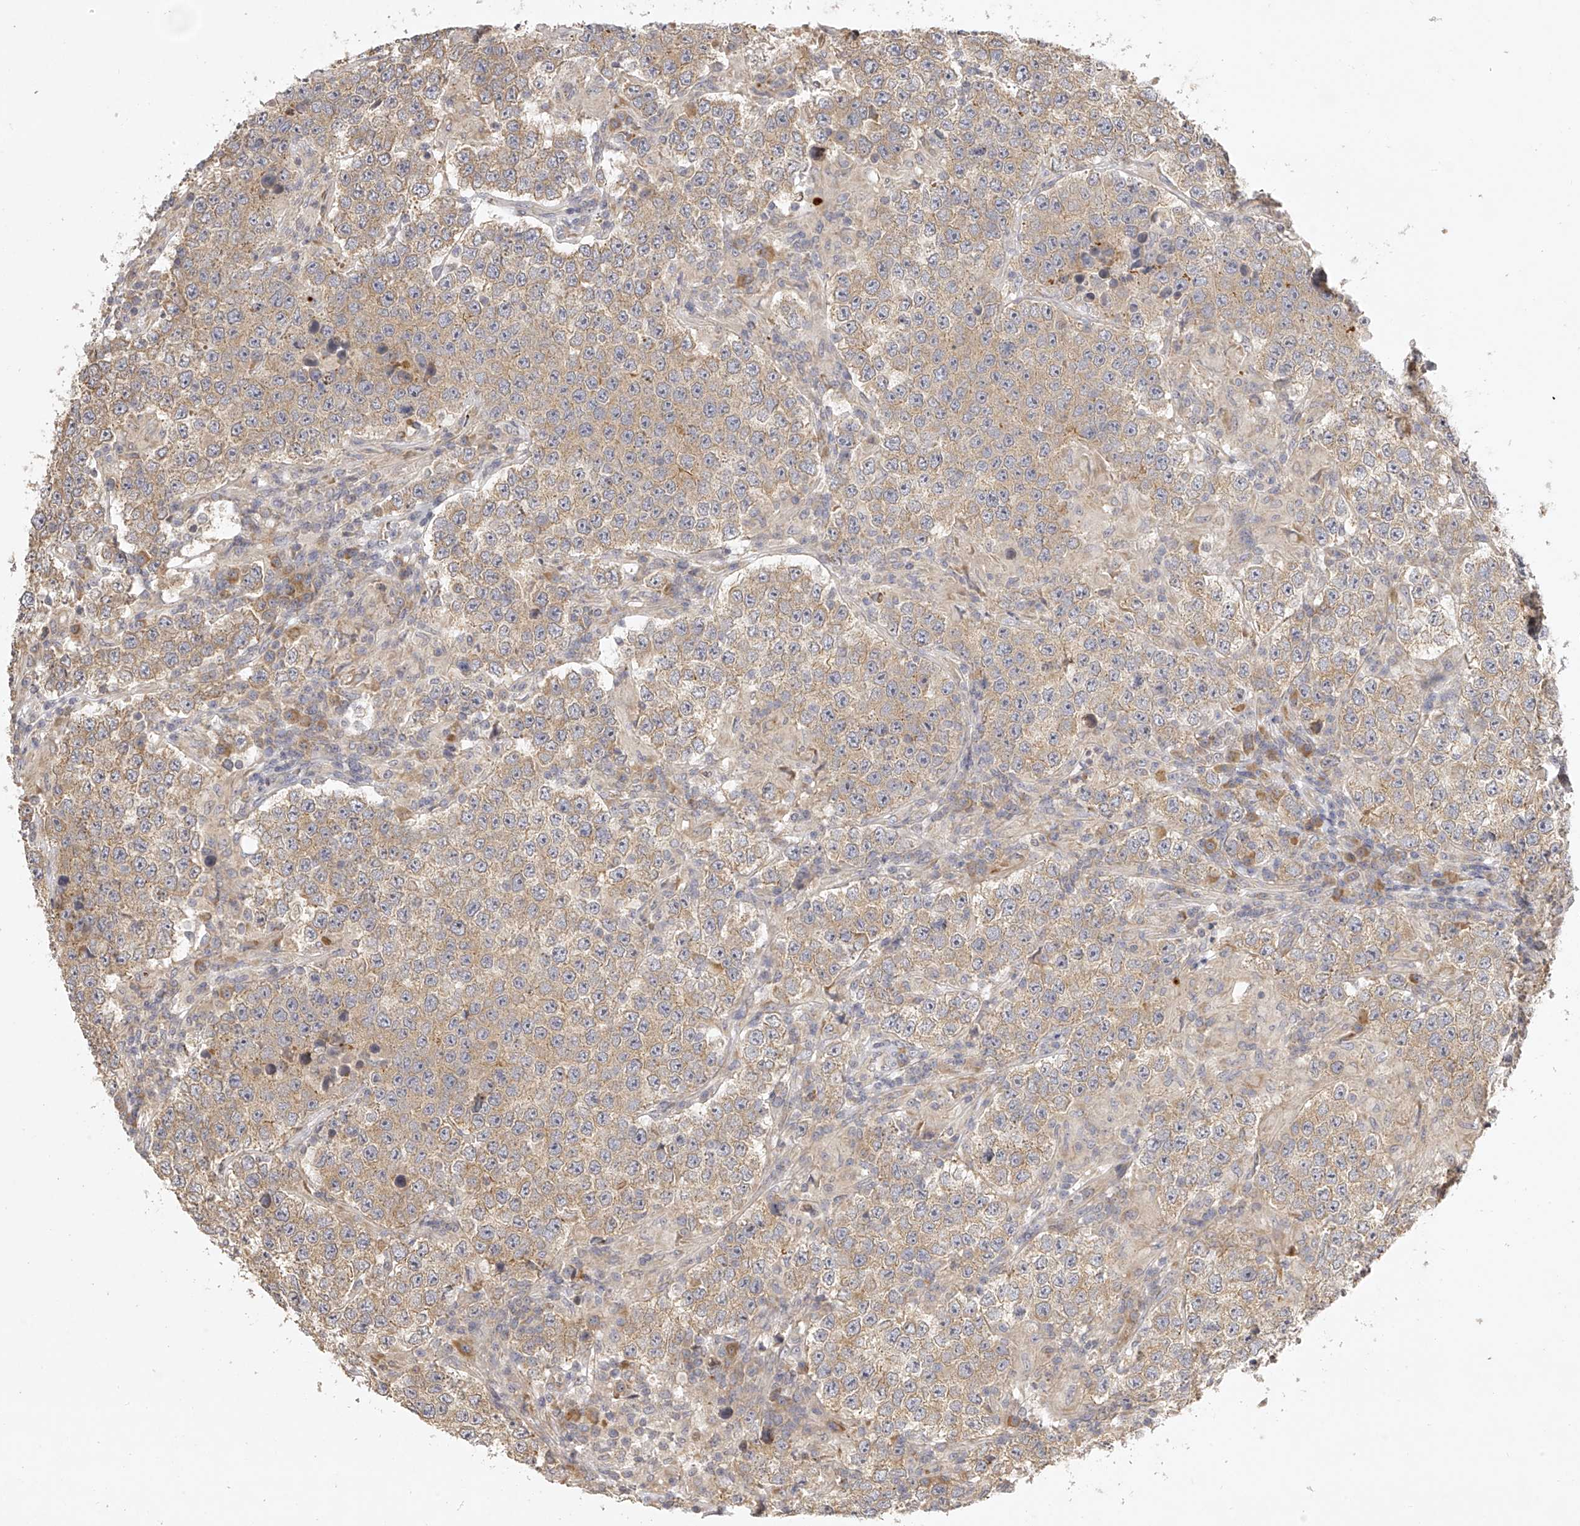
{"staining": {"intensity": "moderate", "quantity": "25%-75%", "location": "cytoplasmic/membranous"}, "tissue": "testis cancer", "cell_type": "Tumor cells", "image_type": "cancer", "snomed": [{"axis": "morphology", "description": "Normal tissue, NOS"}, {"axis": "morphology", "description": "Urothelial carcinoma, High grade"}, {"axis": "morphology", "description": "Seminoma, NOS"}, {"axis": "morphology", "description": "Carcinoma, Embryonal, NOS"}, {"axis": "topography", "description": "Urinary bladder"}, {"axis": "topography", "description": "Testis"}], "caption": "A histopathology image of human urothelial carcinoma (high-grade) (testis) stained for a protein reveals moderate cytoplasmic/membranous brown staining in tumor cells. Using DAB (brown) and hematoxylin (blue) stains, captured at high magnification using brightfield microscopy.", "gene": "DOCK9", "patient": {"sex": "male", "age": 41}}